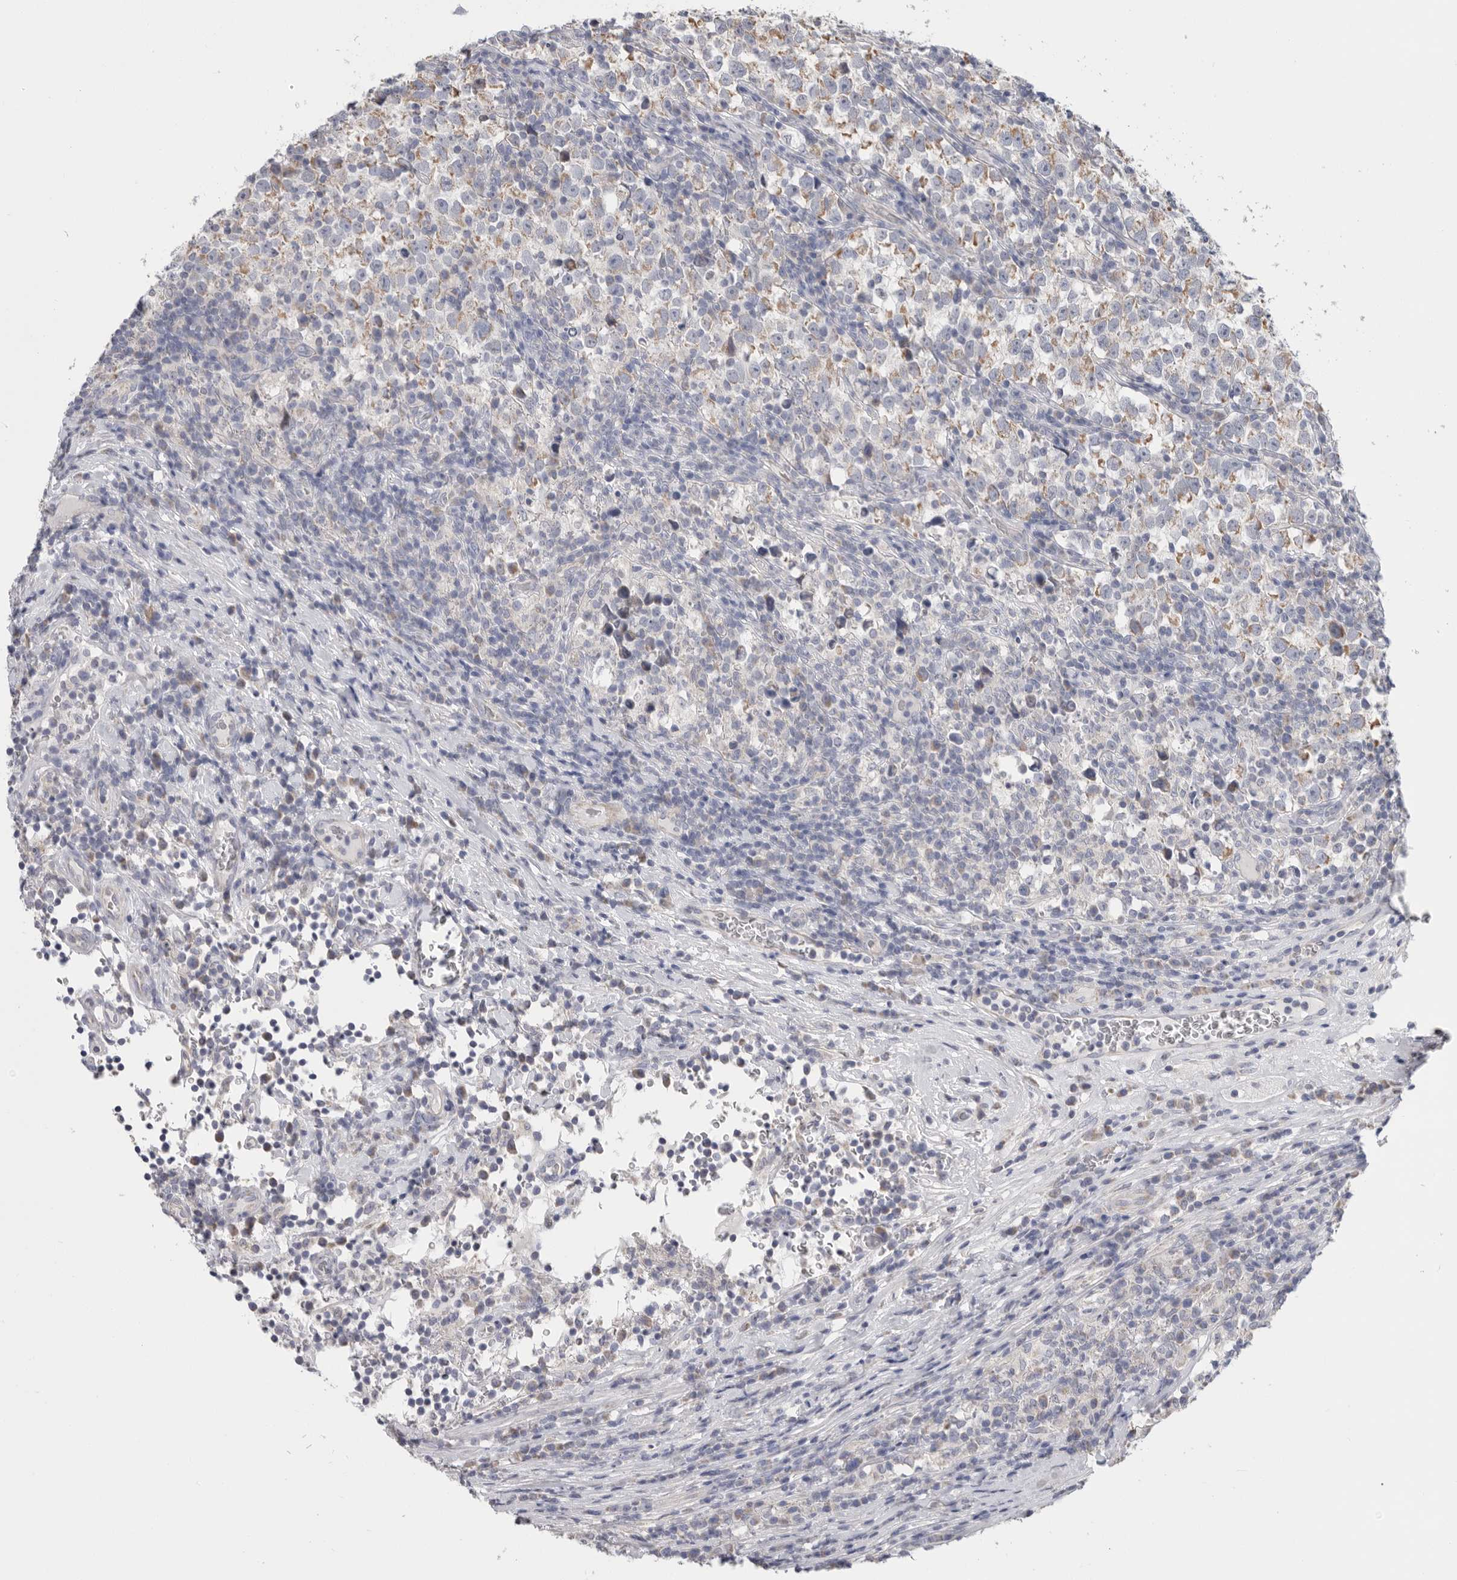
{"staining": {"intensity": "weak", "quantity": "<25%", "location": "cytoplasmic/membranous"}, "tissue": "testis cancer", "cell_type": "Tumor cells", "image_type": "cancer", "snomed": [{"axis": "morphology", "description": "Normal tissue, NOS"}, {"axis": "morphology", "description": "Seminoma, NOS"}, {"axis": "topography", "description": "Testis"}], "caption": "This is an immunohistochemistry (IHC) photomicrograph of seminoma (testis). There is no positivity in tumor cells.", "gene": "MTFR1L", "patient": {"sex": "male", "age": 43}}